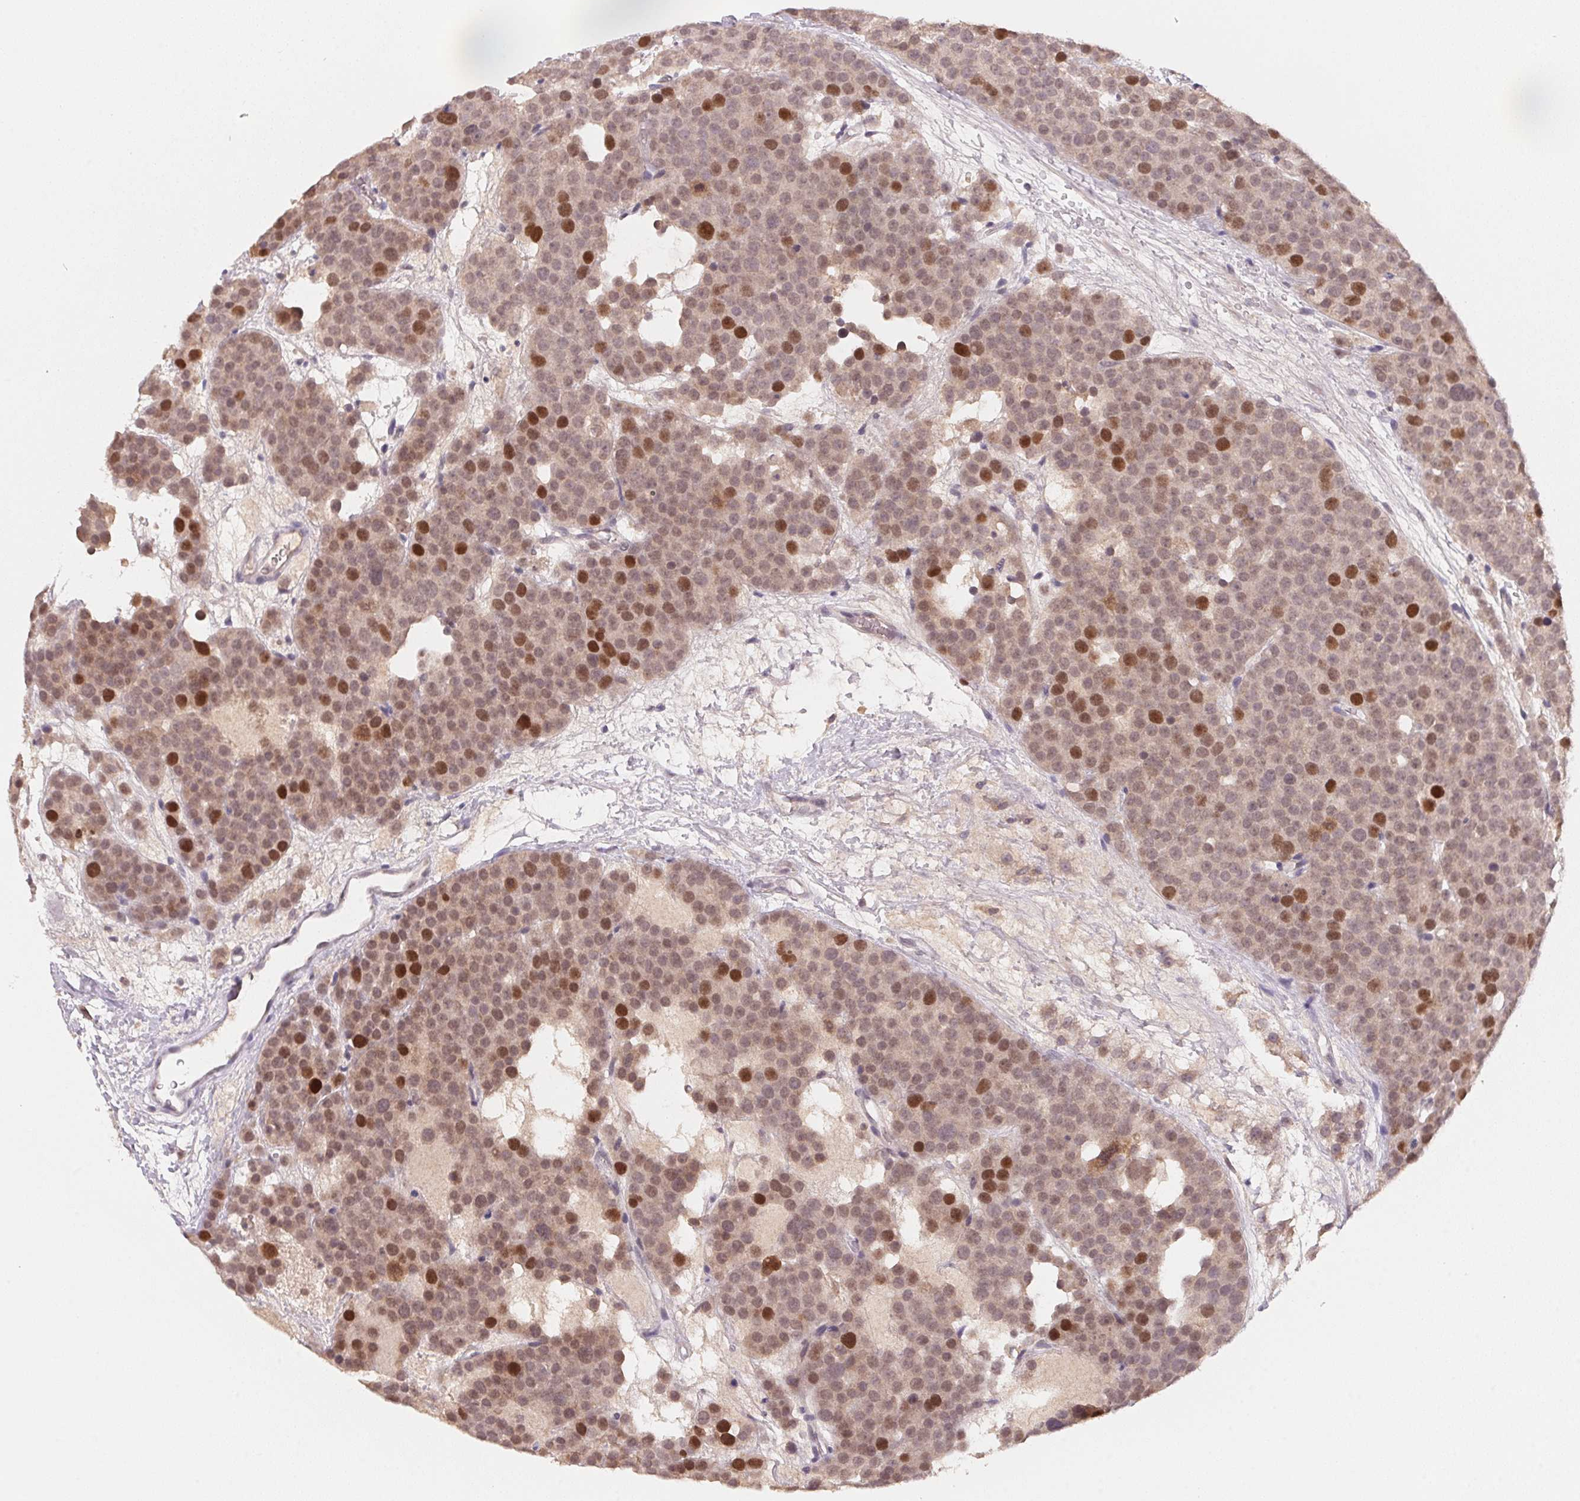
{"staining": {"intensity": "strong", "quantity": "25%-75%", "location": "nuclear"}, "tissue": "testis cancer", "cell_type": "Tumor cells", "image_type": "cancer", "snomed": [{"axis": "morphology", "description": "Seminoma, NOS"}, {"axis": "topography", "description": "Testis"}], "caption": "Protein staining displays strong nuclear expression in approximately 25%-75% of tumor cells in testis seminoma. (Stains: DAB in brown, nuclei in blue, Microscopy: brightfield microscopy at high magnification).", "gene": "KIFC1", "patient": {"sex": "male", "age": 71}}